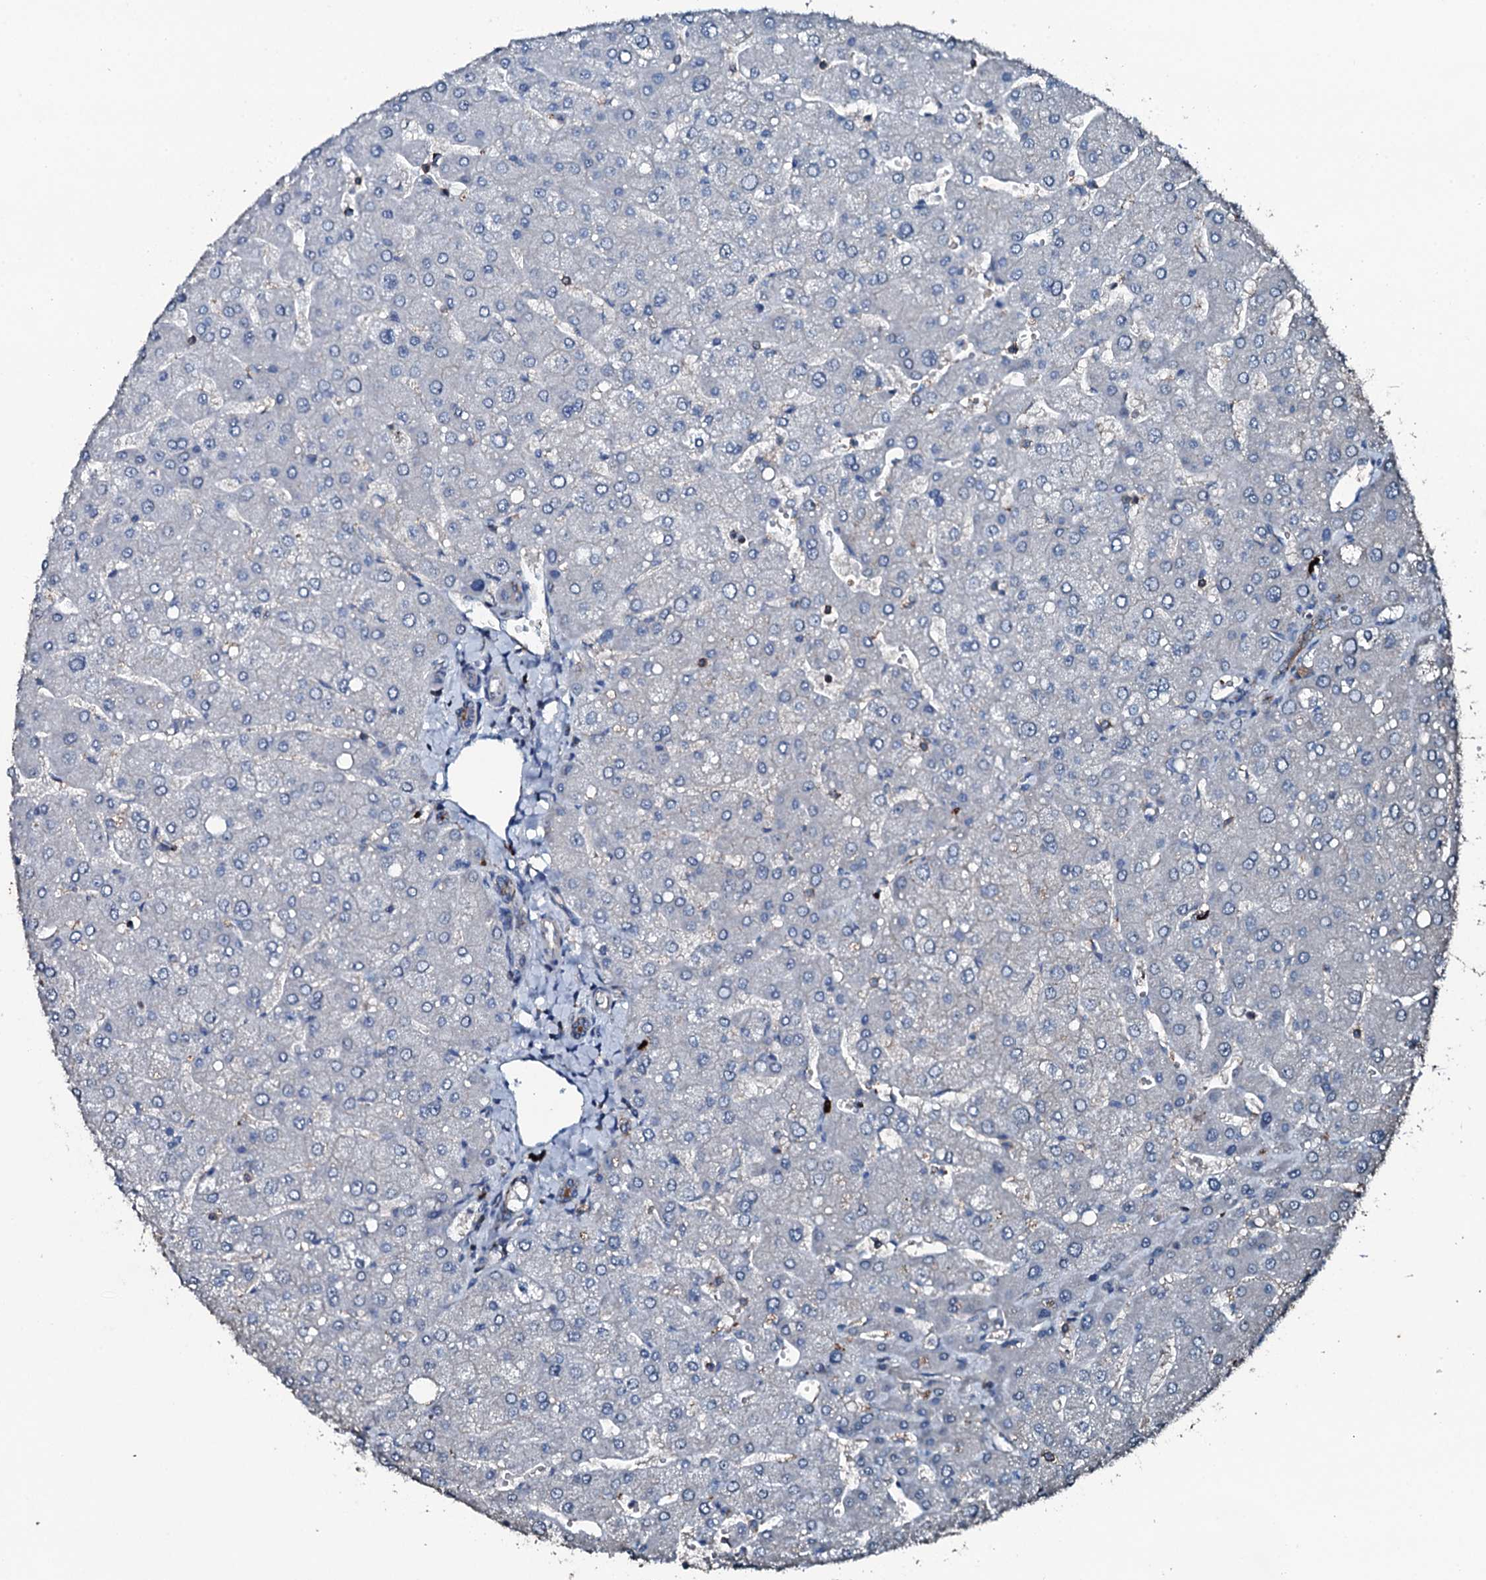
{"staining": {"intensity": "negative", "quantity": "none", "location": "none"}, "tissue": "liver", "cell_type": "Cholangiocytes", "image_type": "normal", "snomed": [{"axis": "morphology", "description": "Normal tissue, NOS"}, {"axis": "topography", "description": "Liver"}], "caption": "Immunohistochemistry (IHC) of unremarkable human liver displays no positivity in cholangiocytes.", "gene": "SLC25A38", "patient": {"sex": "male", "age": 55}}